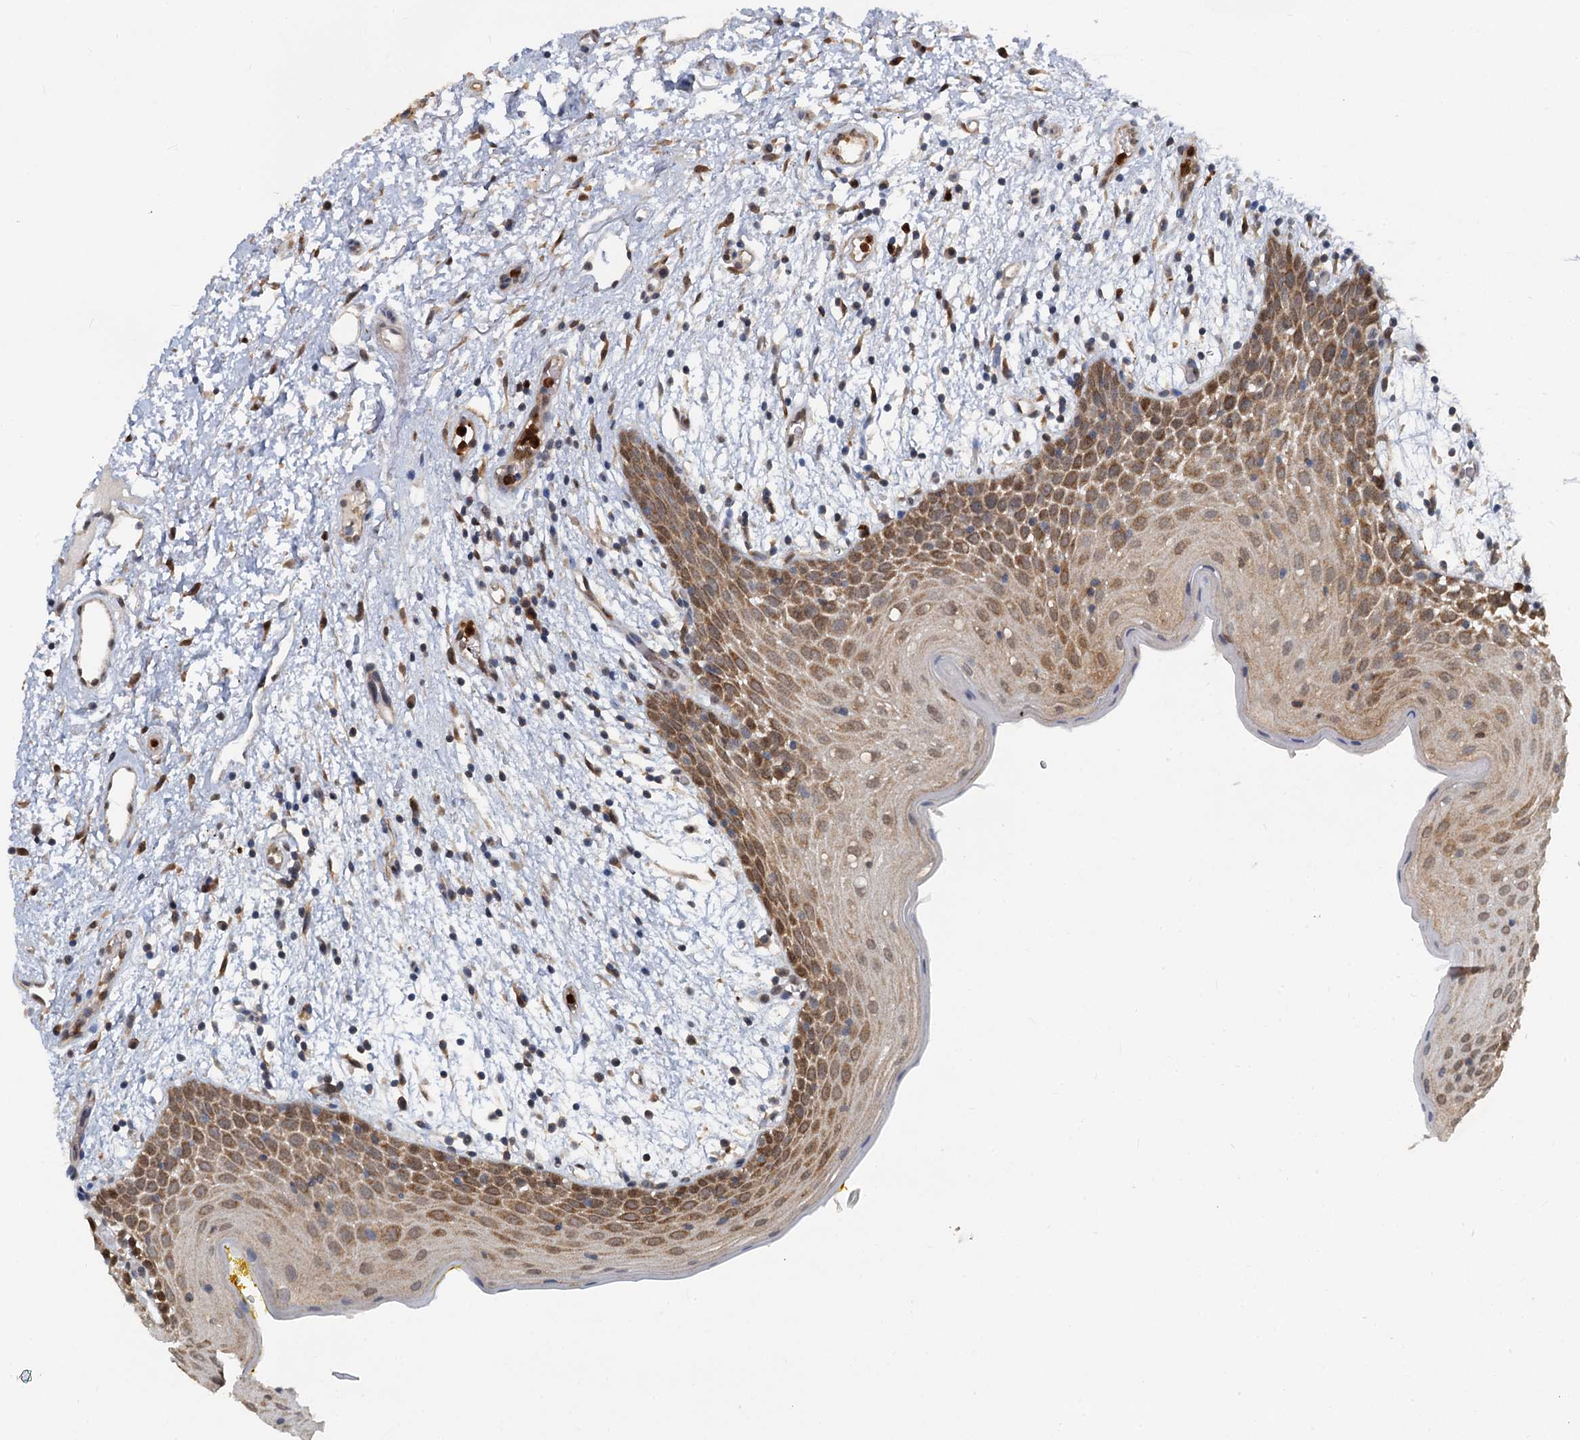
{"staining": {"intensity": "moderate", "quantity": "25%-75%", "location": "cytoplasmic/membranous,nuclear"}, "tissue": "oral mucosa", "cell_type": "Squamous epithelial cells", "image_type": "normal", "snomed": [{"axis": "morphology", "description": "Normal tissue, NOS"}, {"axis": "topography", "description": "Skeletal muscle"}, {"axis": "topography", "description": "Oral tissue"}, {"axis": "topography", "description": "Salivary gland"}, {"axis": "topography", "description": "Peripheral nerve tissue"}], "caption": "A medium amount of moderate cytoplasmic/membranous,nuclear expression is identified in approximately 25%-75% of squamous epithelial cells in benign oral mucosa. (Stains: DAB in brown, nuclei in blue, Microscopy: brightfield microscopy at high magnification).", "gene": "GPI", "patient": {"sex": "male", "age": 54}}